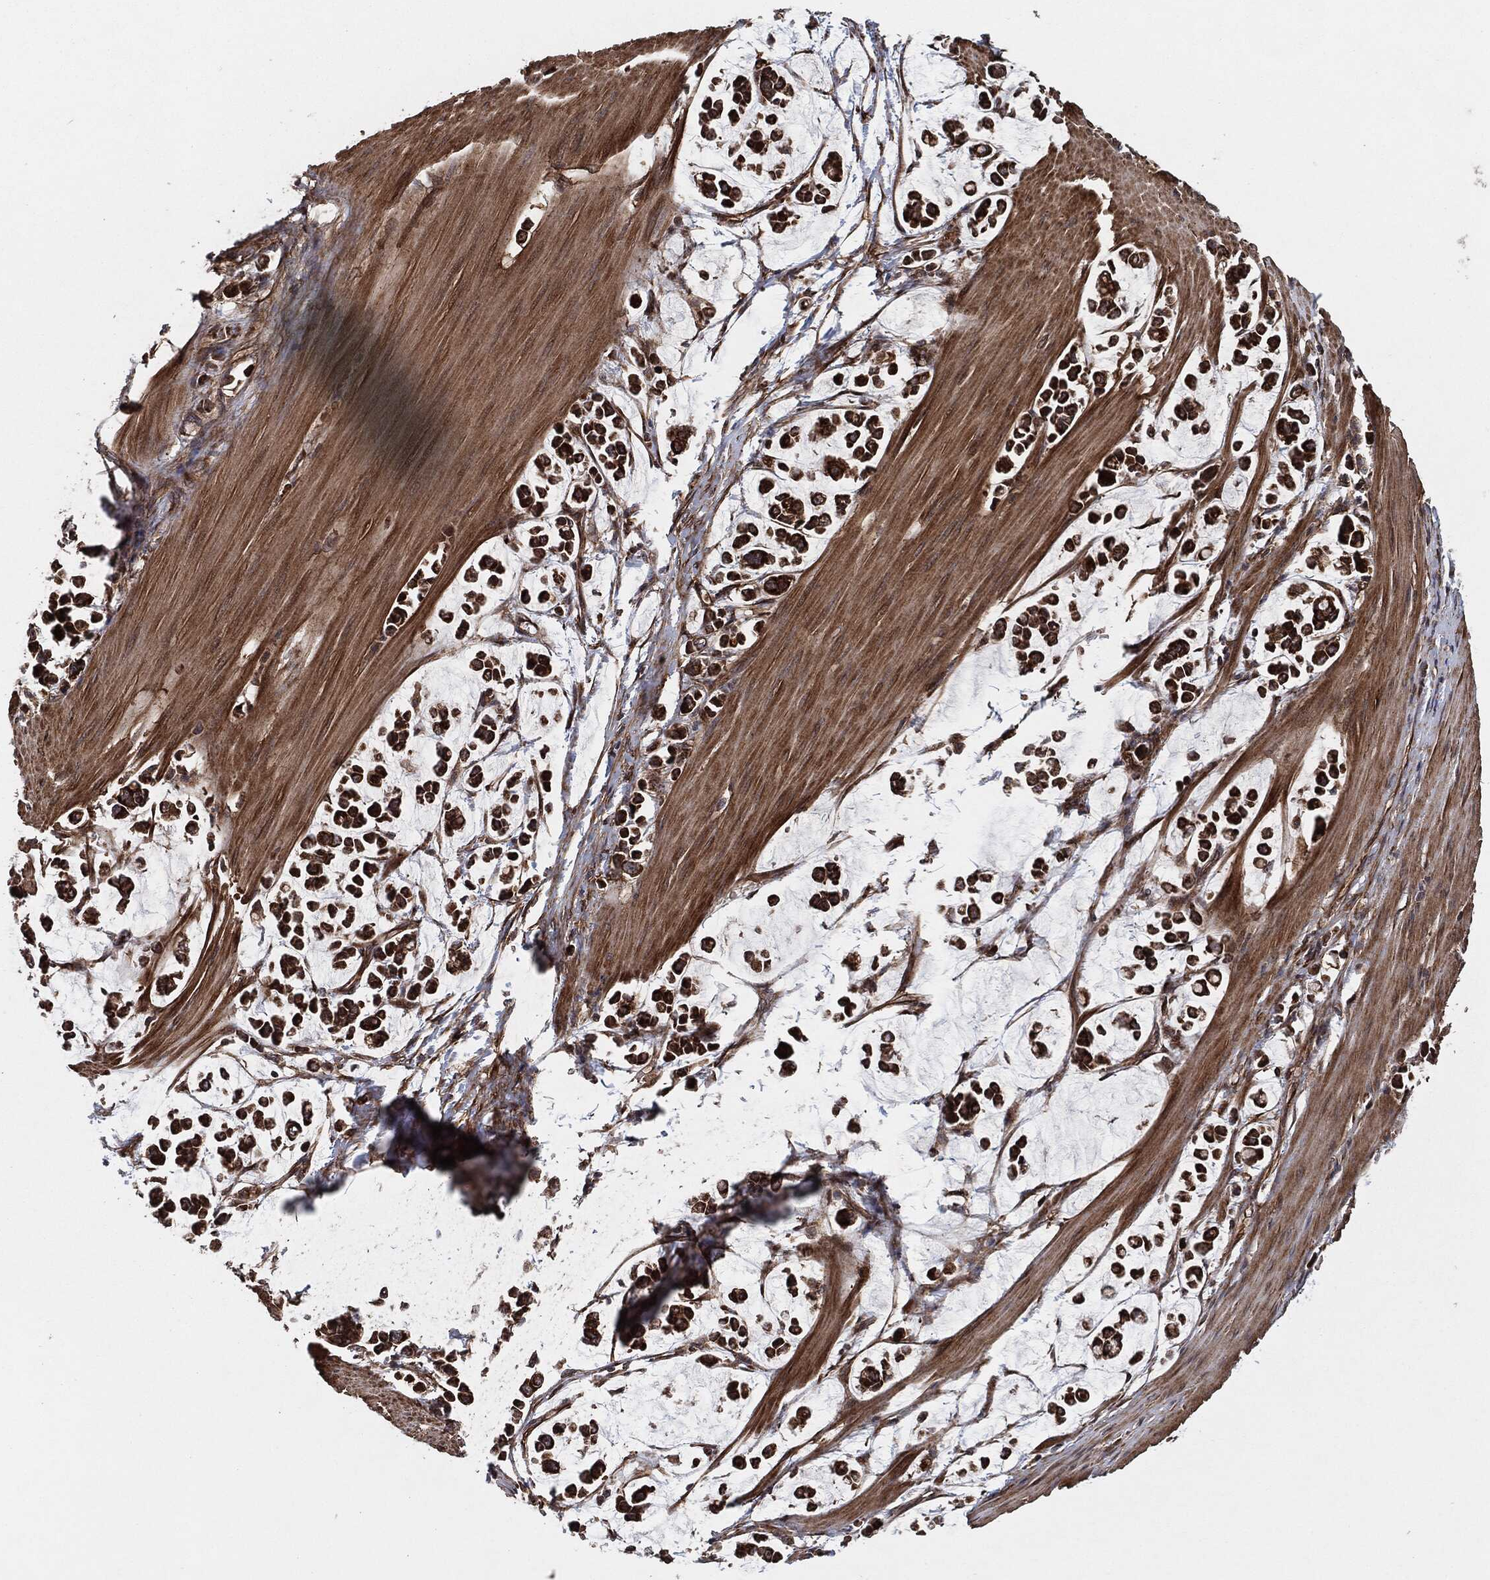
{"staining": {"intensity": "strong", "quantity": ">75%", "location": "cytoplasmic/membranous"}, "tissue": "stomach cancer", "cell_type": "Tumor cells", "image_type": "cancer", "snomed": [{"axis": "morphology", "description": "Adenocarcinoma, NOS"}, {"axis": "topography", "description": "Stomach"}], "caption": "Stomach cancer (adenocarcinoma) tissue reveals strong cytoplasmic/membranous expression in about >75% of tumor cells, visualized by immunohistochemistry.", "gene": "BCAR1", "patient": {"sex": "male", "age": 82}}